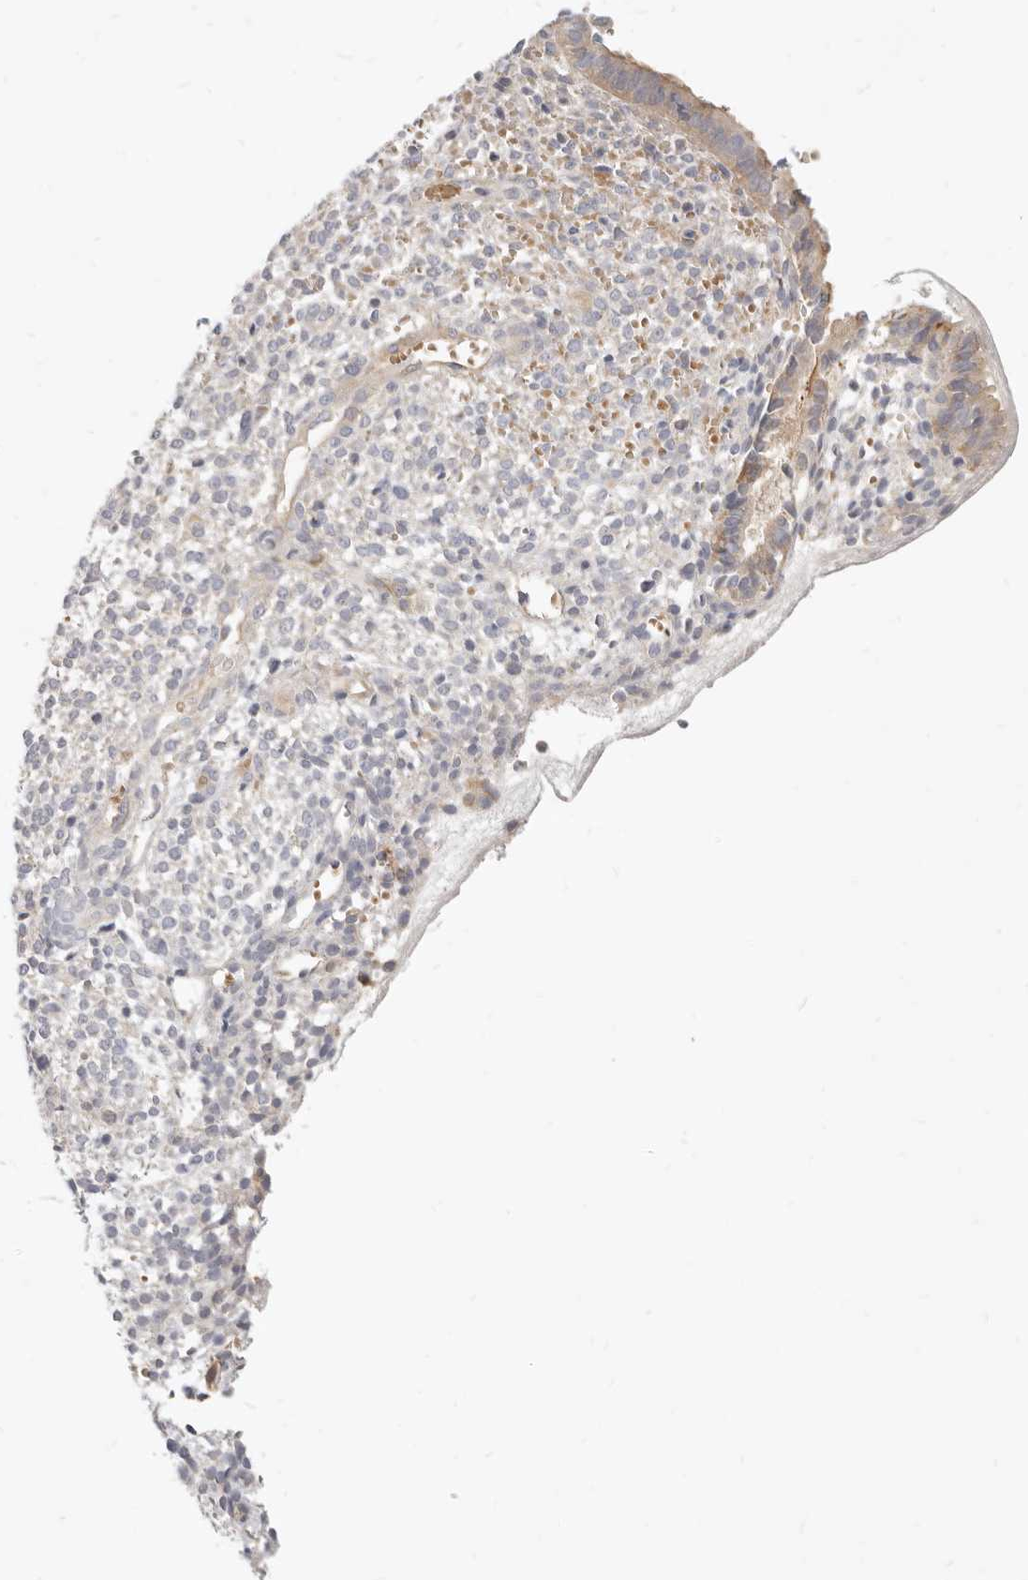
{"staining": {"intensity": "negative", "quantity": "none", "location": "none"}, "tissue": "endometrium", "cell_type": "Cells in endometrial stroma", "image_type": "normal", "snomed": [{"axis": "morphology", "description": "Normal tissue, NOS"}, {"axis": "topography", "description": "Endometrium"}], "caption": "Endometrium stained for a protein using IHC shows no staining cells in endometrial stroma.", "gene": "LTB4R2", "patient": {"sex": "female", "age": 46}}